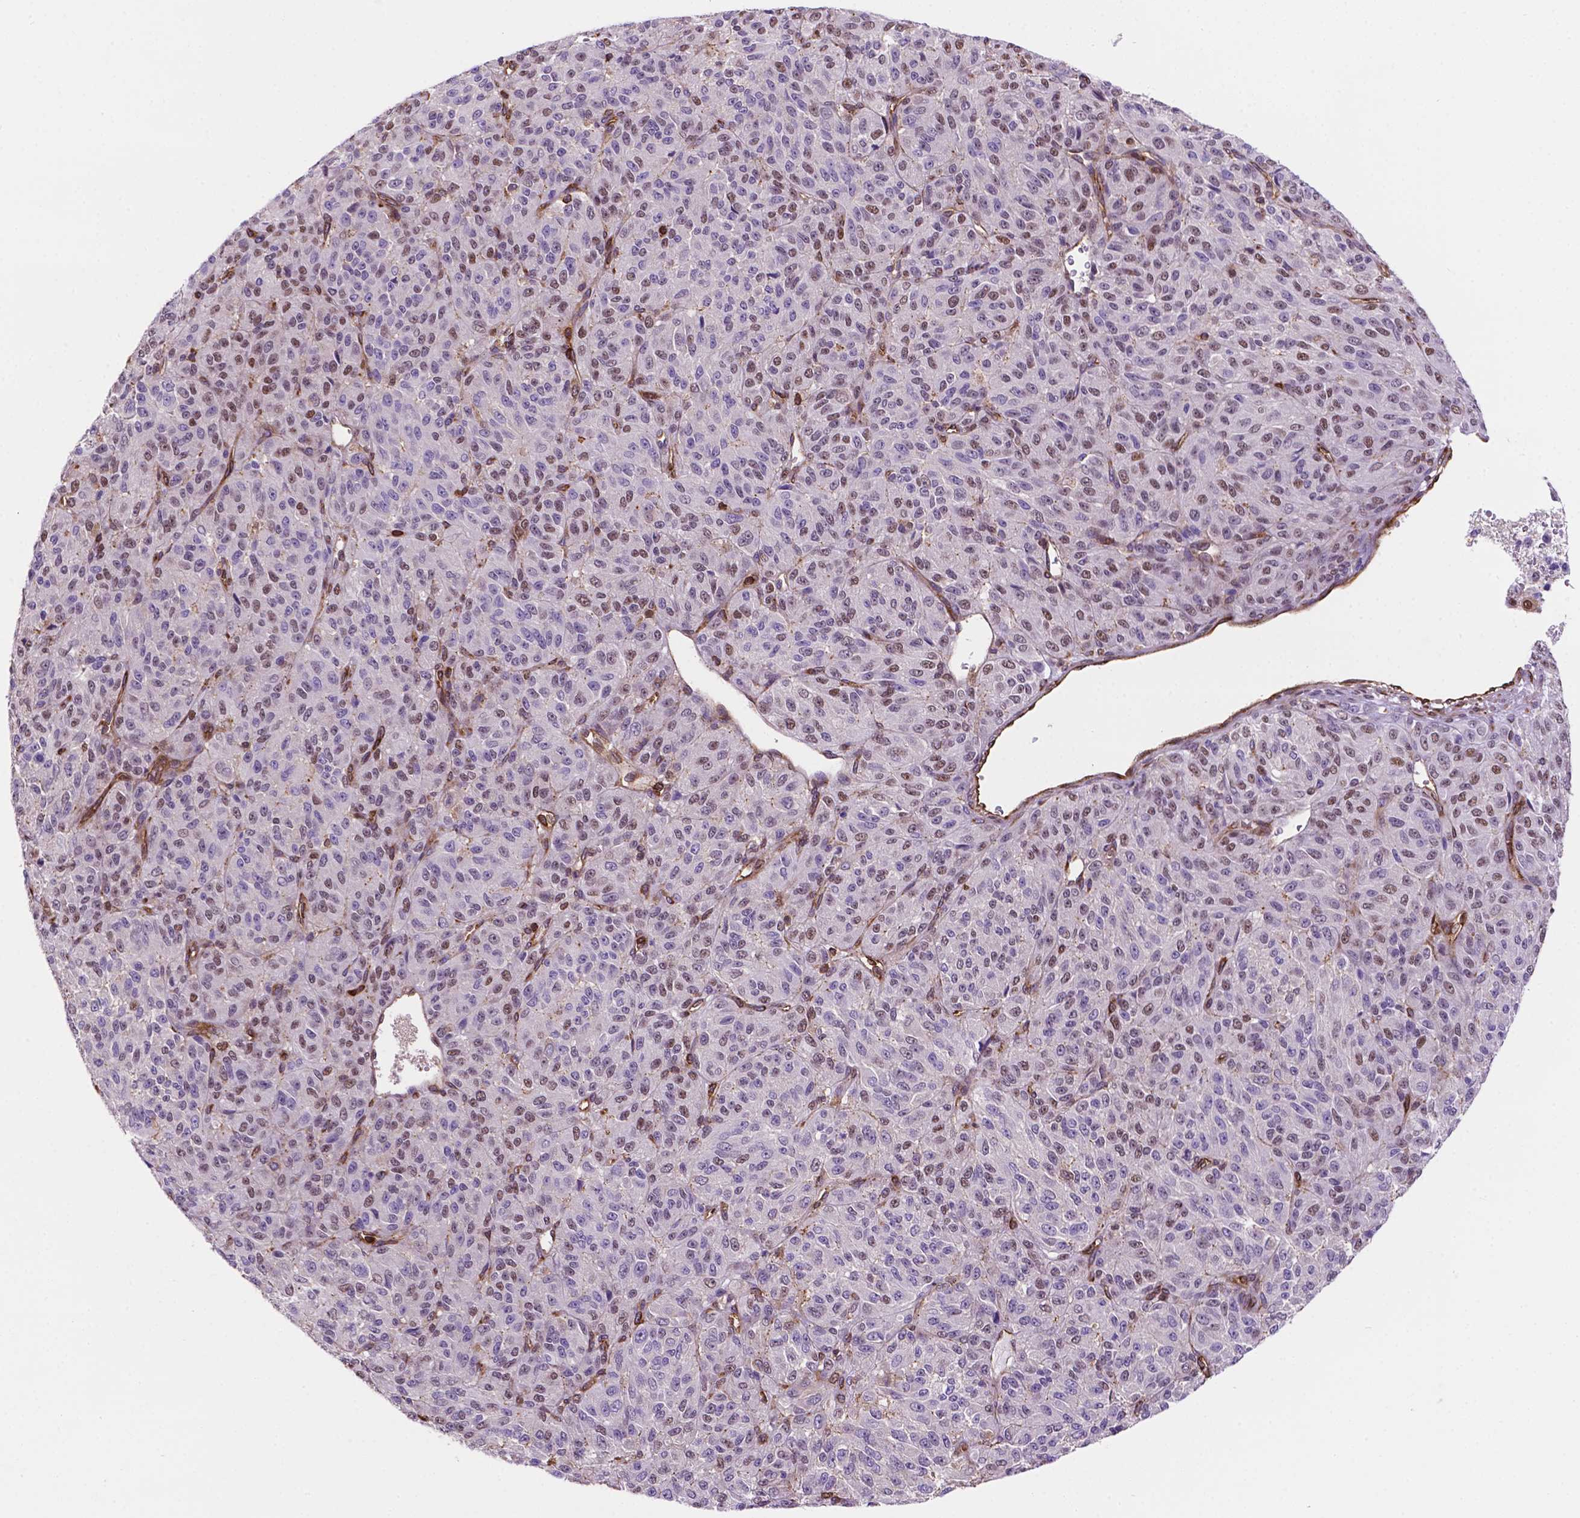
{"staining": {"intensity": "moderate", "quantity": "25%-75%", "location": "nuclear"}, "tissue": "melanoma", "cell_type": "Tumor cells", "image_type": "cancer", "snomed": [{"axis": "morphology", "description": "Malignant melanoma, Metastatic site"}, {"axis": "topography", "description": "Brain"}], "caption": "The histopathology image reveals staining of melanoma, revealing moderate nuclear protein expression (brown color) within tumor cells. (IHC, brightfield microscopy, high magnification).", "gene": "DCN", "patient": {"sex": "female", "age": 56}}